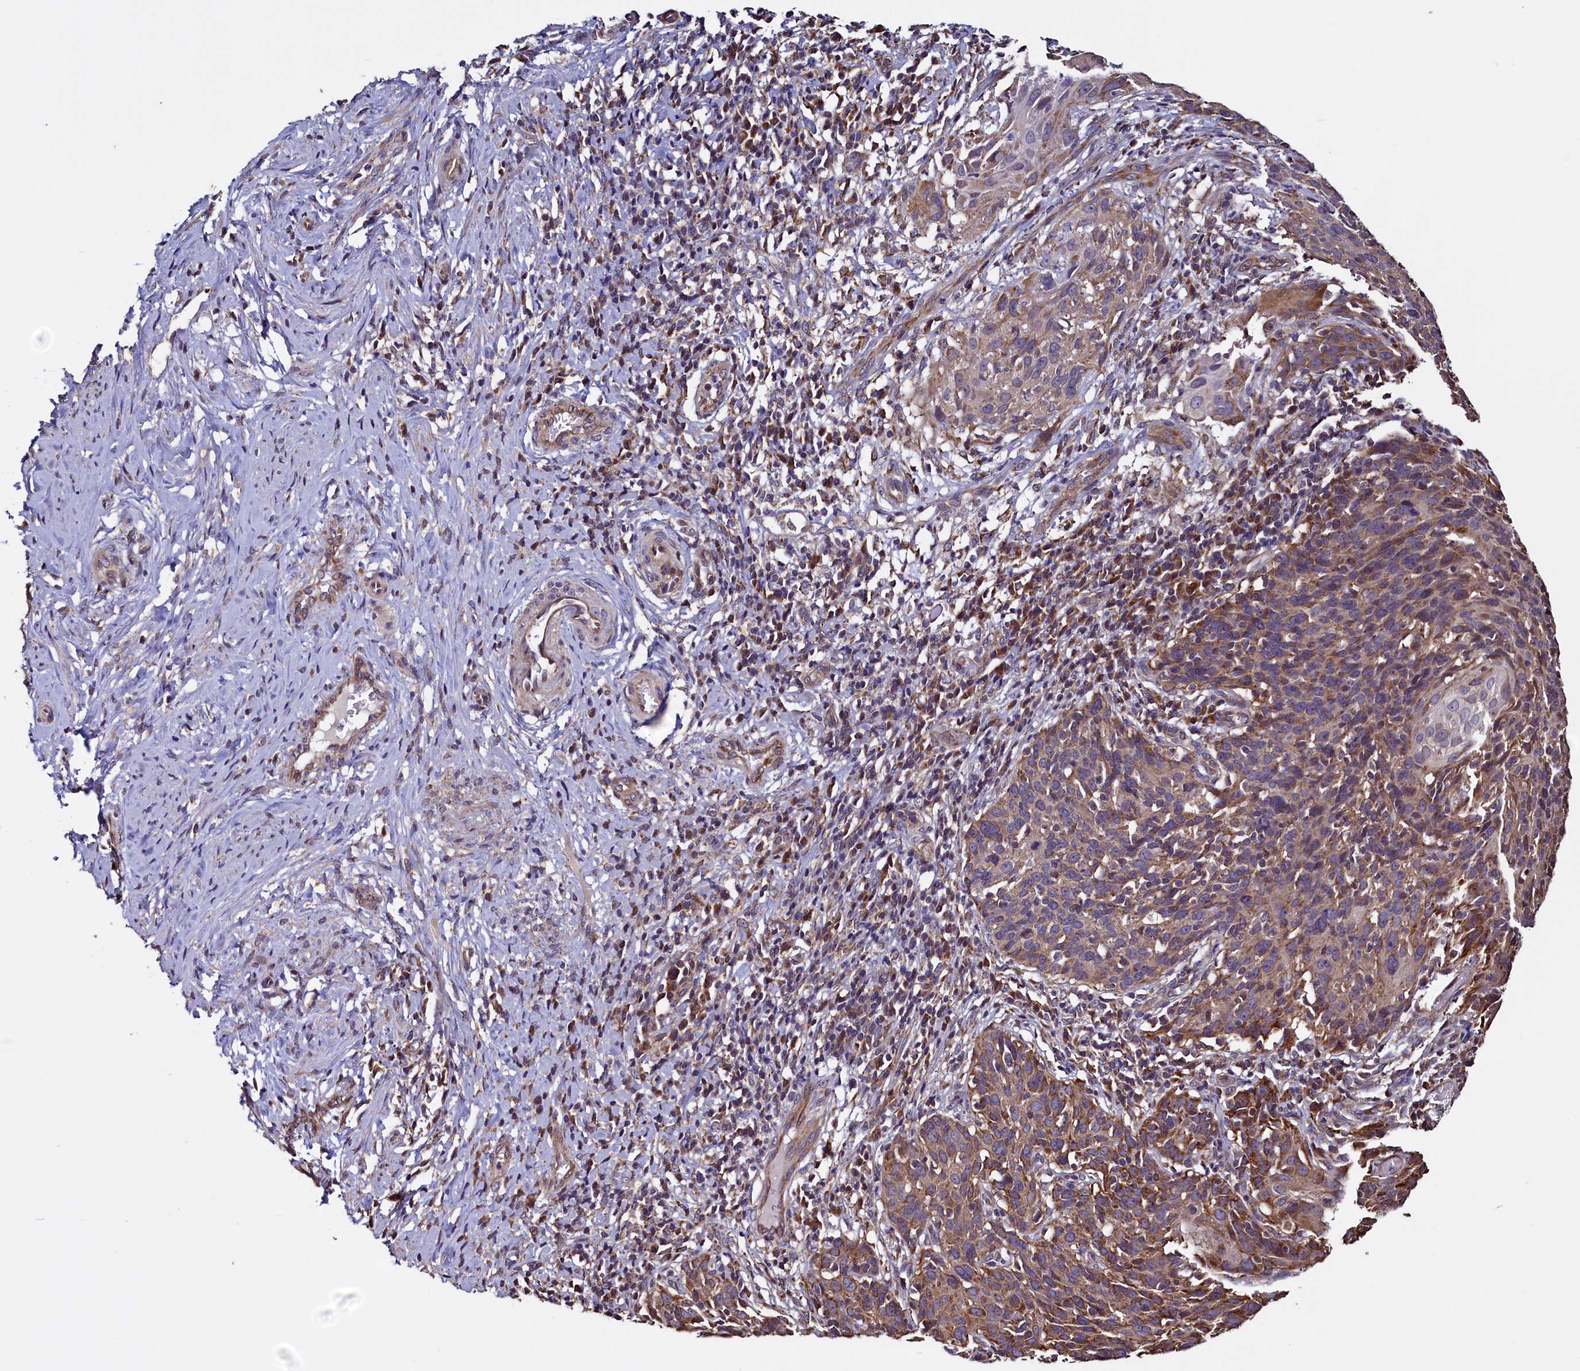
{"staining": {"intensity": "moderate", "quantity": "25%-75%", "location": "cytoplasmic/membranous"}, "tissue": "cervical cancer", "cell_type": "Tumor cells", "image_type": "cancer", "snomed": [{"axis": "morphology", "description": "Squamous cell carcinoma, NOS"}, {"axis": "topography", "description": "Cervix"}], "caption": "Cervical cancer (squamous cell carcinoma) tissue shows moderate cytoplasmic/membranous positivity in approximately 25%-75% of tumor cells", "gene": "RBFA", "patient": {"sex": "female", "age": 50}}